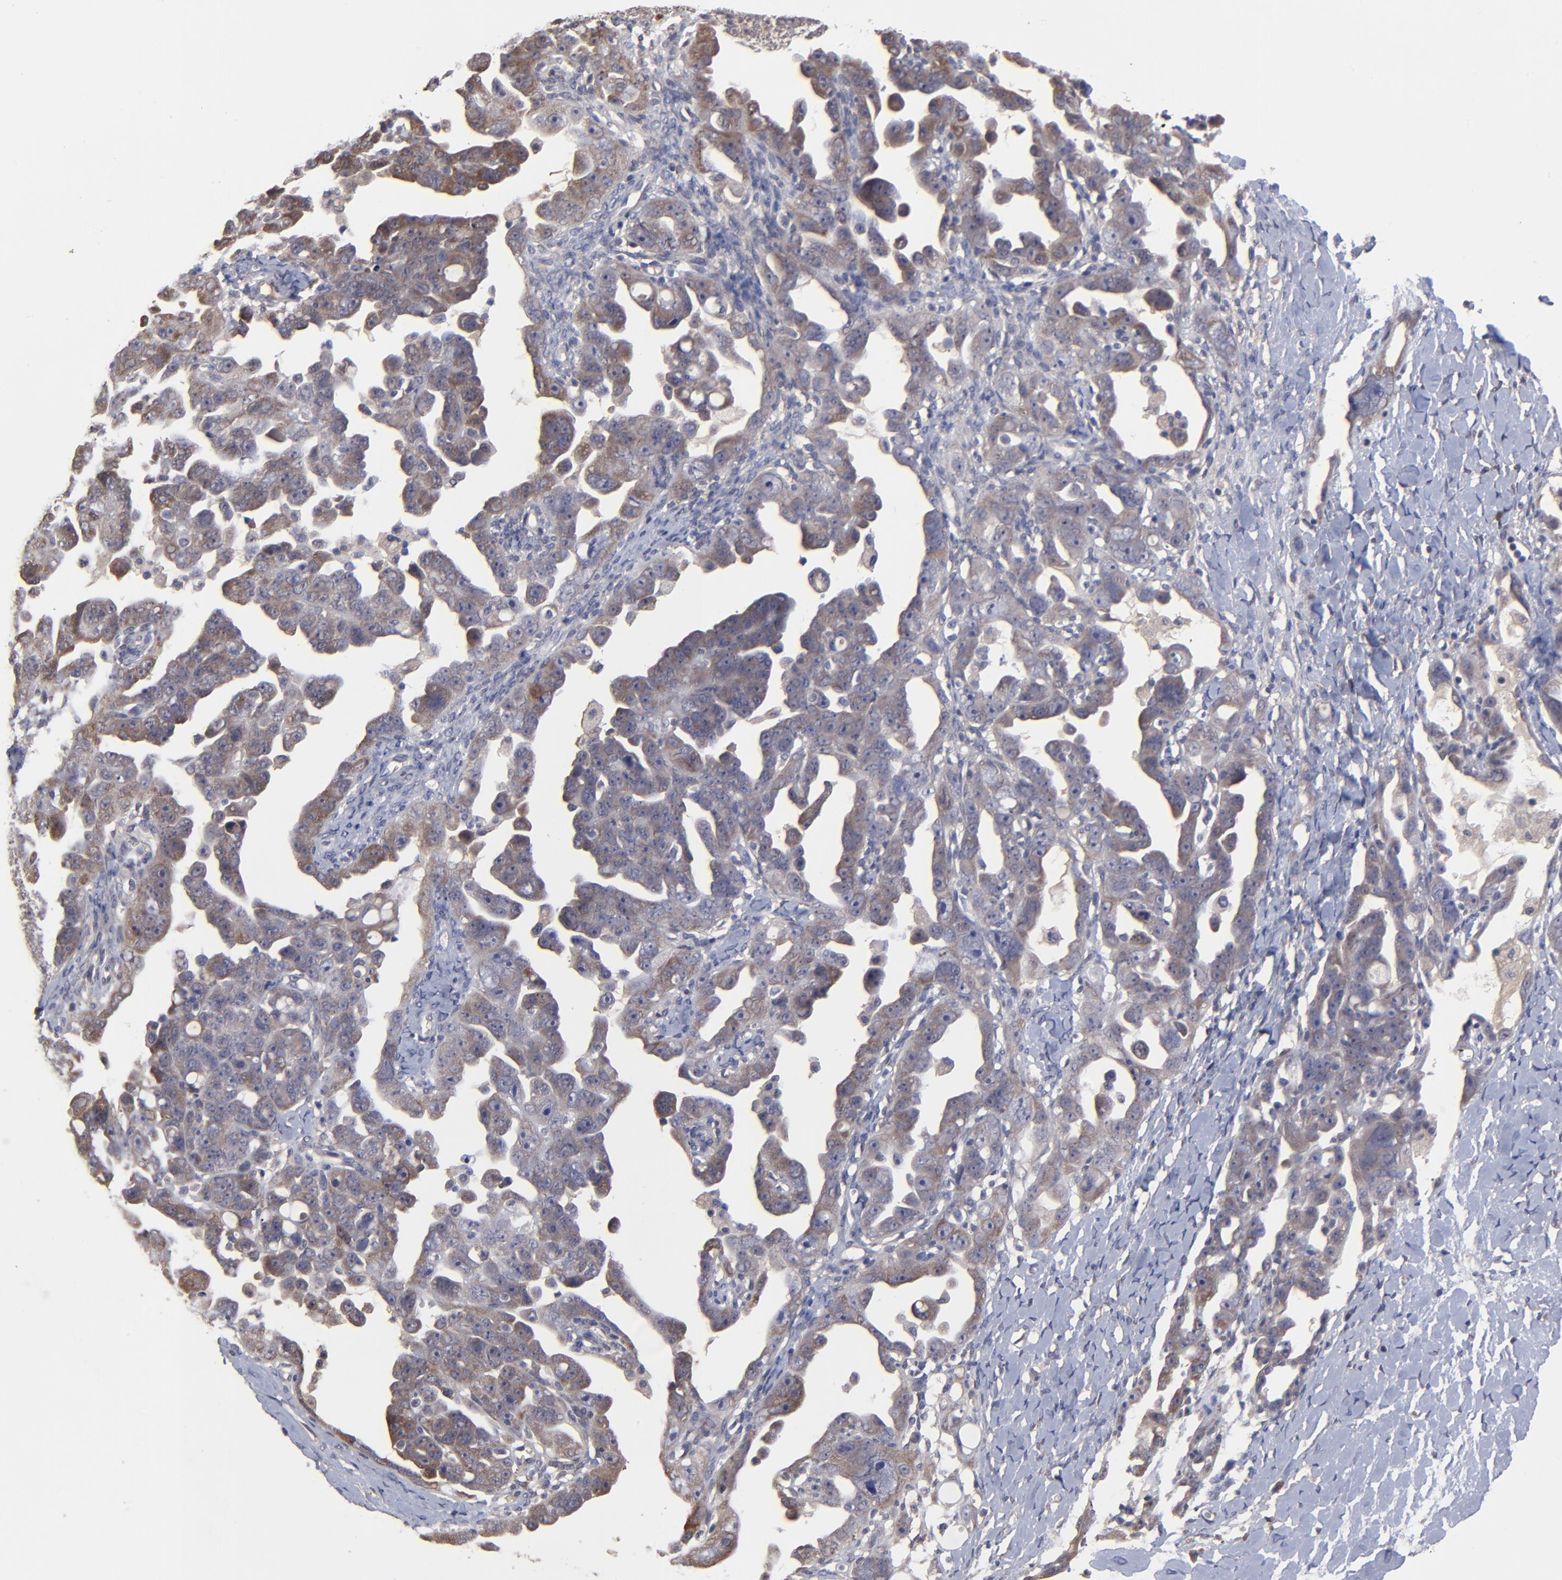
{"staining": {"intensity": "weak", "quantity": ">75%", "location": "cytoplasmic/membranous"}, "tissue": "ovarian cancer", "cell_type": "Tumor cells", "image_type": "cancer", "snomed": [{"axis": "morphology", "description": "Cystadenocarcinoma, serous, NOS"}, {"axis": "topography", "description": "Ovary"}], "caption": "A brown stain highlights weak cytoplasmic/membranous expression of a protein in ovarian cancer (serous cystadenocarcinoma) tumor cells. (DAB IHC with brightfield microscopy, high magnification).", "gene": "CHL1", "patient": {"sex": "female", "age": 66}}